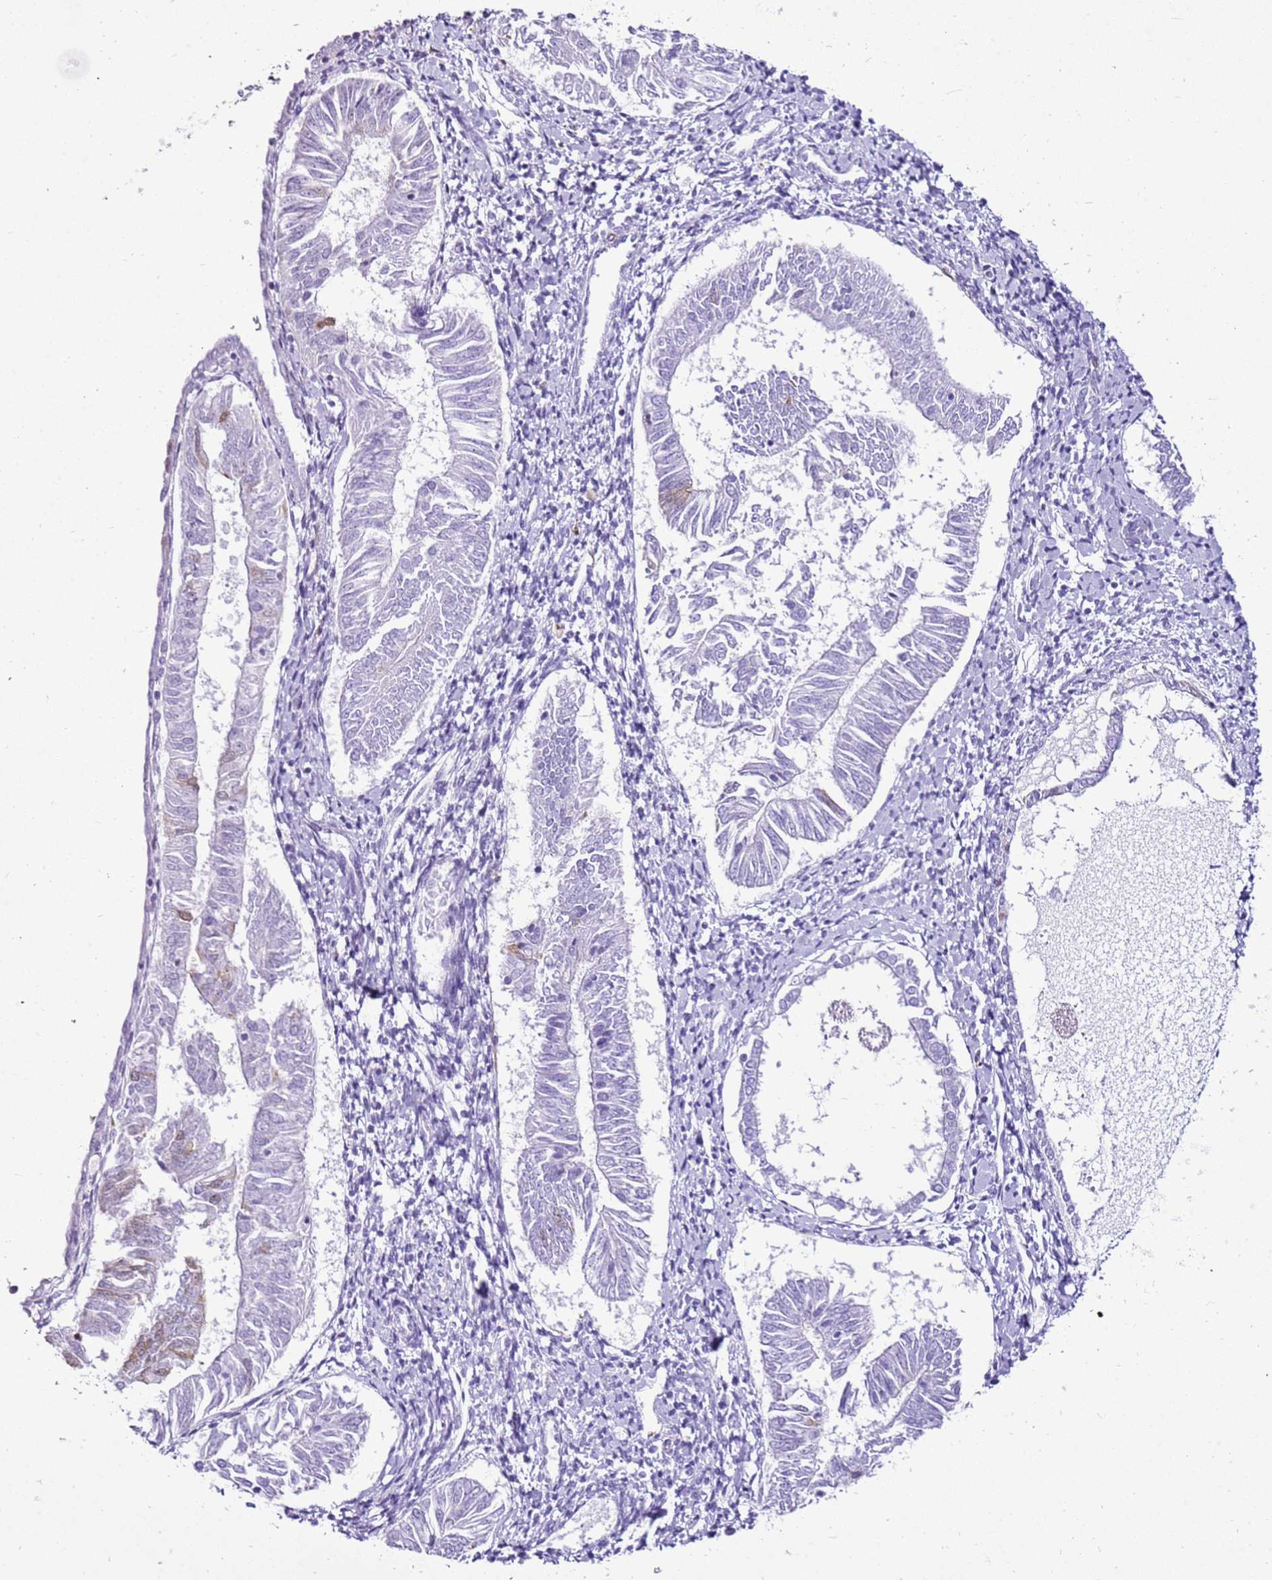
{"staining": {"intensity": "negative", "quantity": "none", "location": "none"}, "tissue": "endometrial cancer", "cell_type": "Tumor cells", "image_type": "cancer", "snomed": [{"axis": "morphology", "description": "Adenocarcinoma, NOS"}, {"axis": "topography", "description": "Endometrium"}], "caption": "DAB (3,3'-diaminobenzidine) immunohistochemical staining of human endometrial cancer (adenocarcinoma) exhibits no significant positivity in tumor cells.", "gene": "SPC25", "patient": {"sex": "female", "age": 58}}